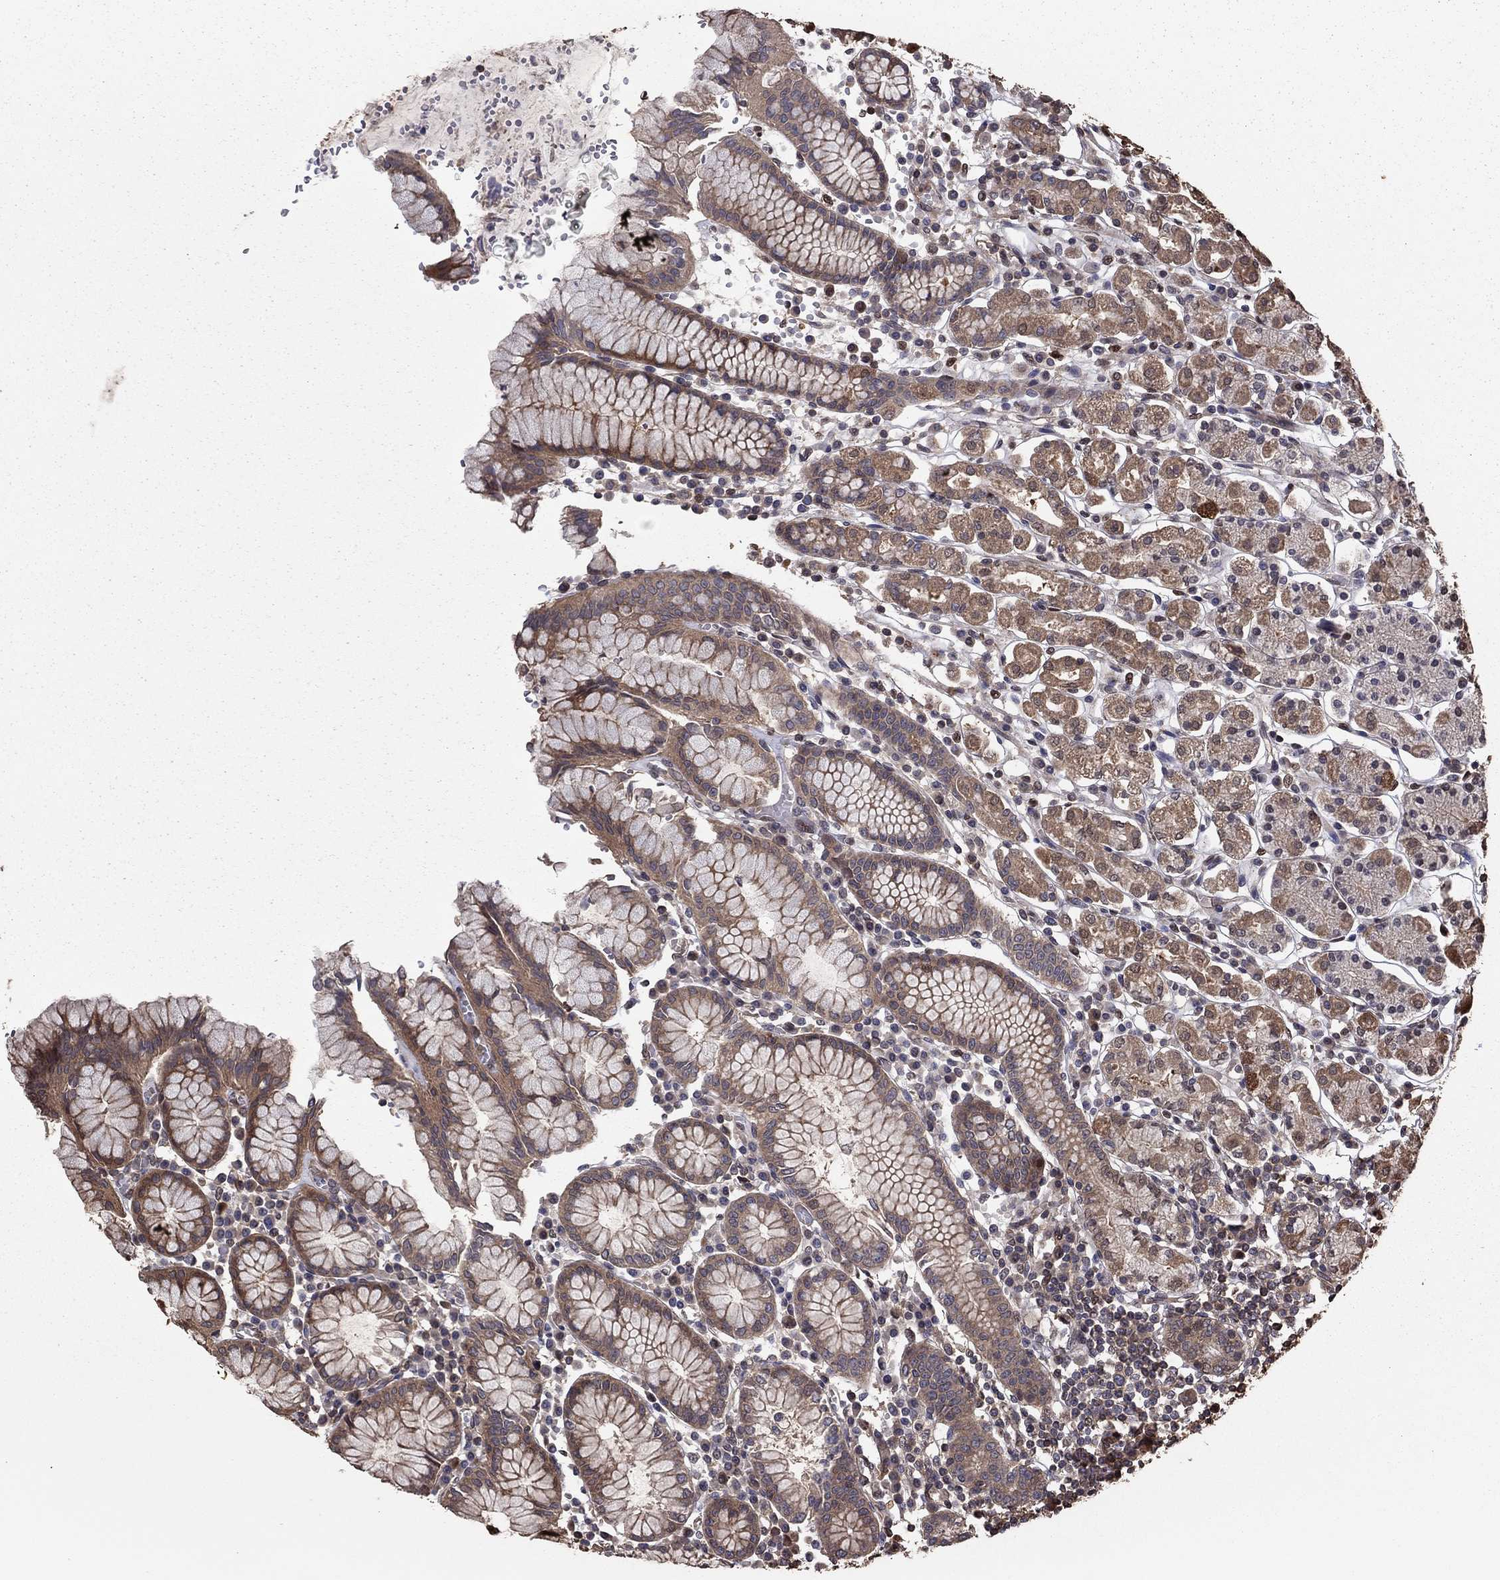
{"staining": {"intensity": "weak", "quantity": "25%-75%", "location": "cytoplasmic/membranous"}, "tissue": "stomach", "cell_type": "Glandular cells", "image_type": "normal", "snomed": [{"axis": "morphology", "description": "Normal tissue, NOS"}, {"axis": "topography", "description": "Stomach, upper"}, {"axis": "topography", "description": "Stomach"}], "caption": "This photomicrograph exhibits immunohistochemistry staining of benign stomach, with low weak cytoplasmic/membranous expression in approximately 25%-75% of glandular cells.", "gene": "GYG1", "patient": {"sex": "male", "age": 62}}